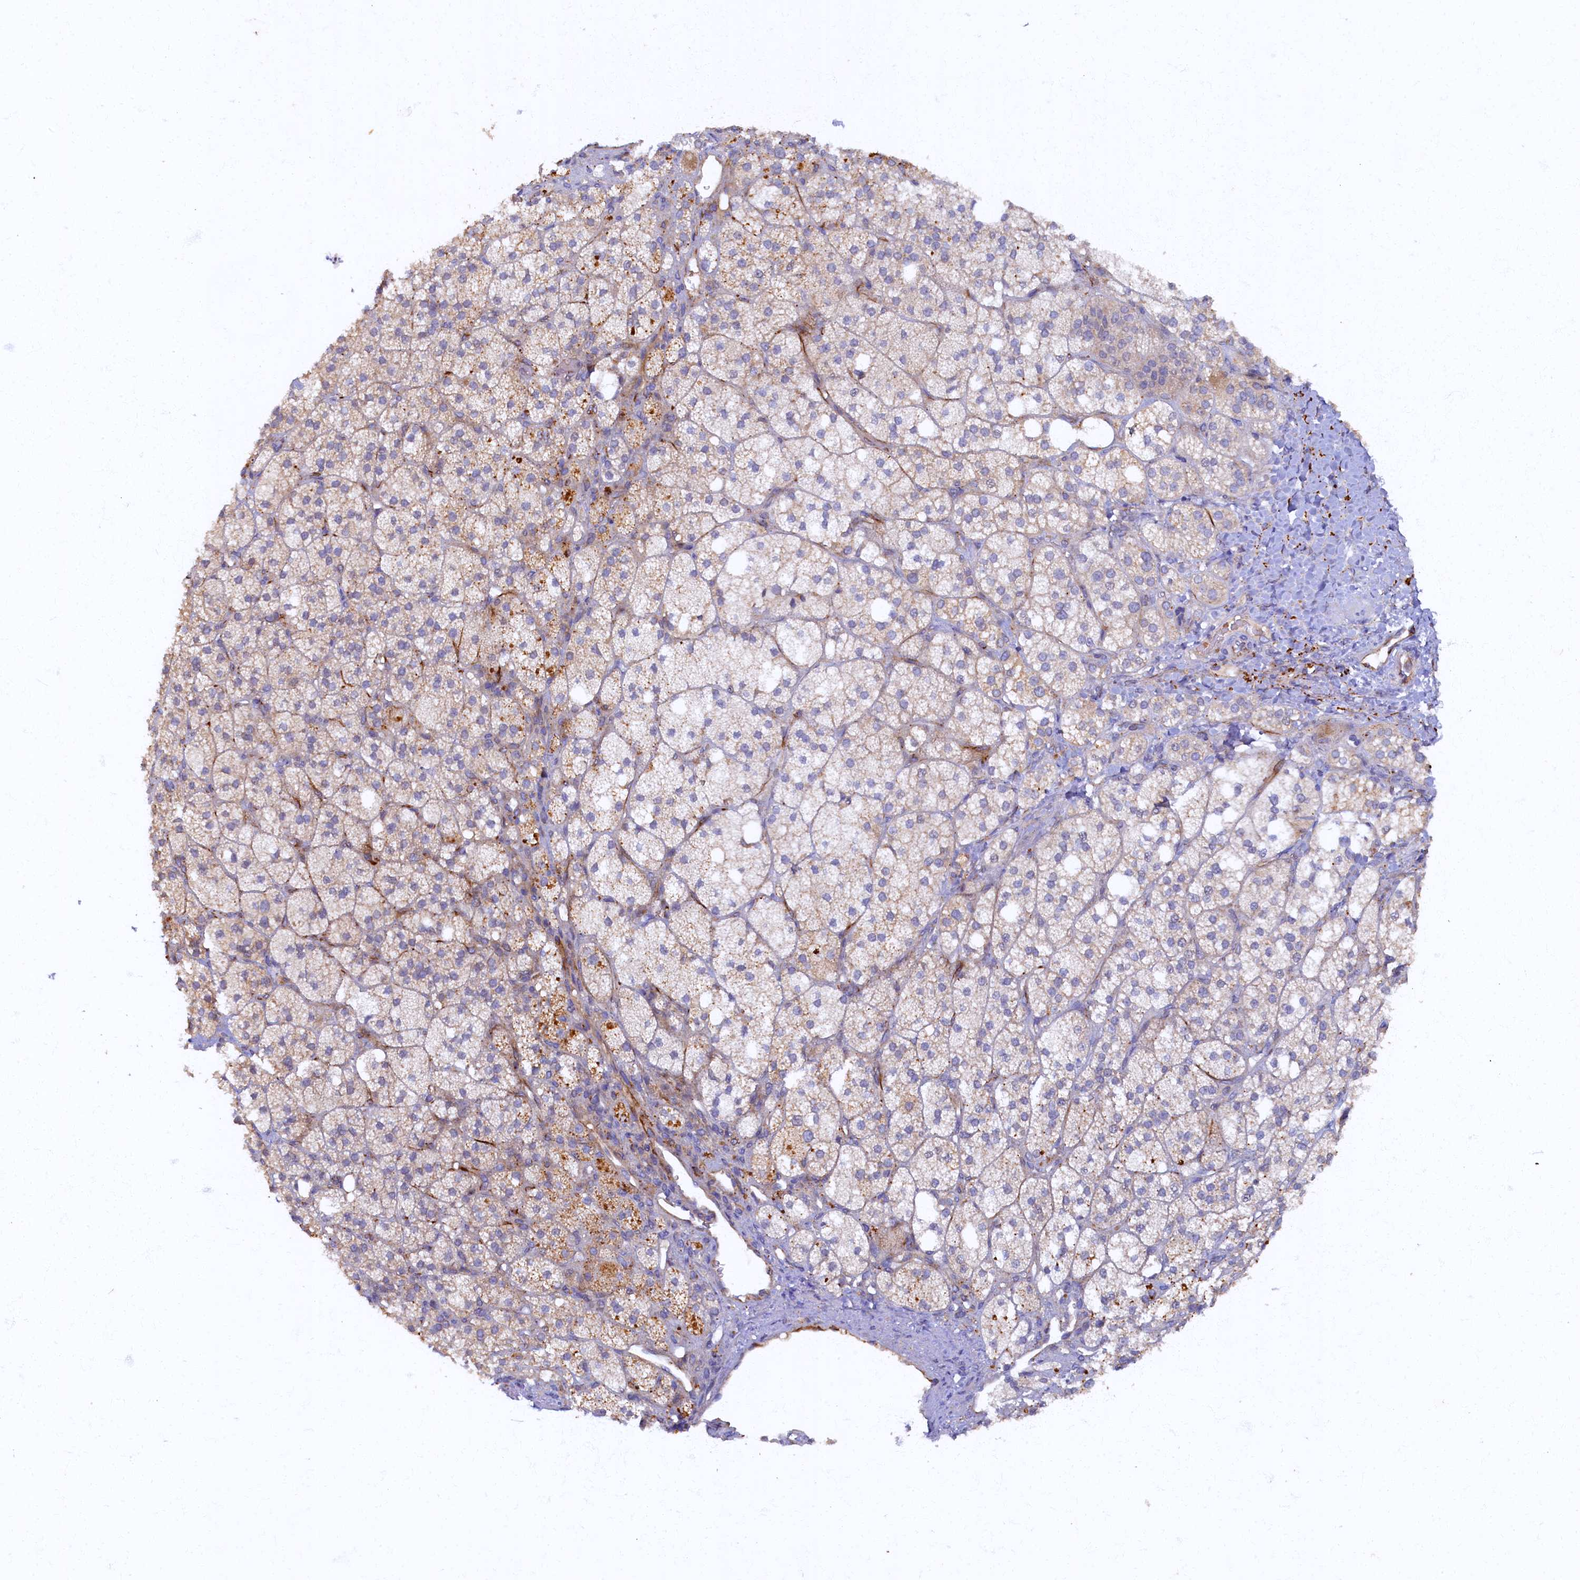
{"staining": {"intensity": "moderate", "quantity": "<25%", "location": "cytoplasmic/membranous"}, "tissue": "adrenal gland", "cell_type": "Glandular cells", "image_type": "normal", "snomed": [{"axis": "morphology", "description": "Normal tissue, NOS"}, {"axis": "topography", "description": "Adrenal gland"}], "caption": "Immunohistochemistry (DAB) staining of unremarkable human adrenal gland reveals moderate cytoplasmic/membranous protein expression in approximately <25% of glandular cells.", "gene": "ARL11", "patient": {"sex": "male", "age": 61}}